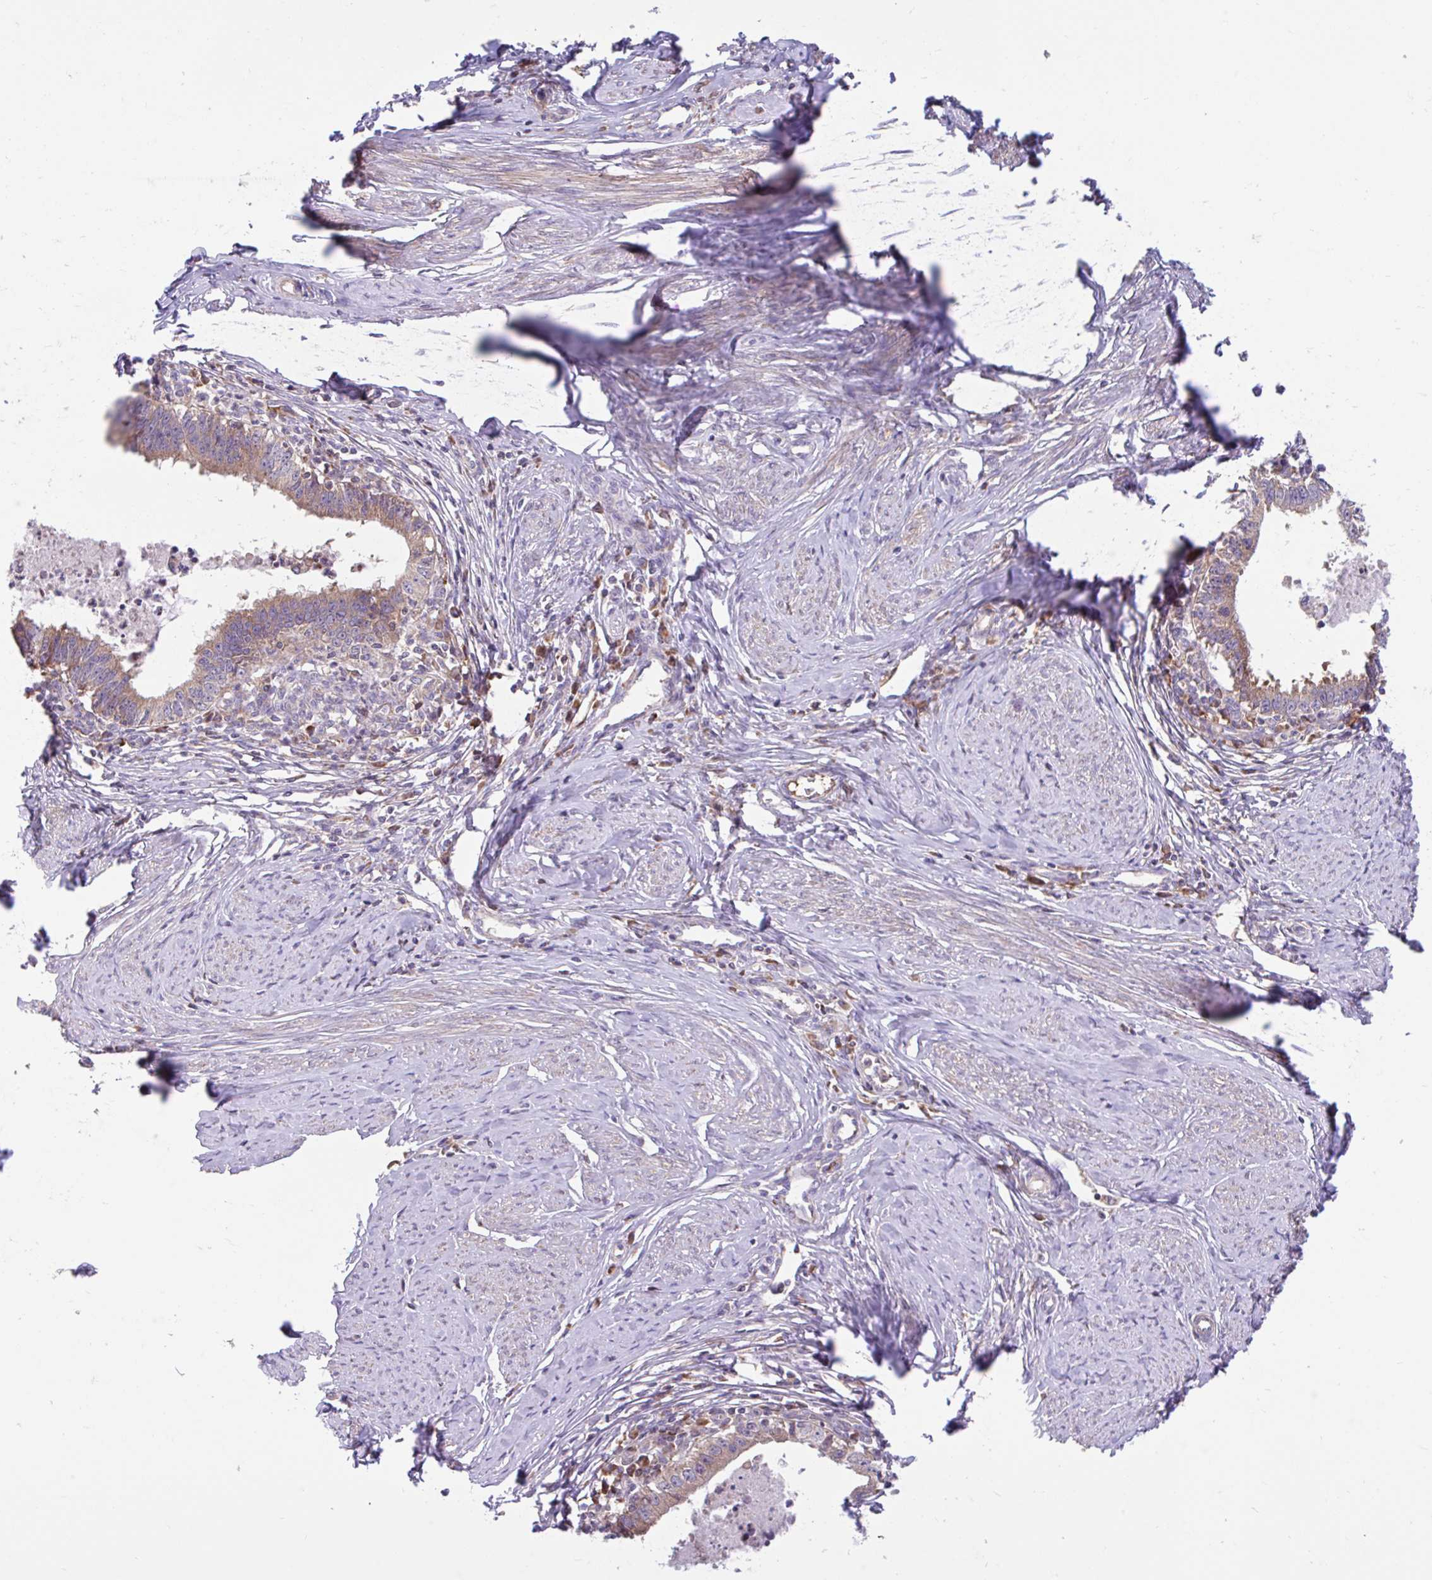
{"staining": {"intensity": "weak", "quantity": ">75%", "location": "cytoplasmic/membranous"}, "tissue": "cervical cancer", "cell_type": "Tumor cells", "image_type": "cancer", "snomed": [{"axis": "morphology", "description": "Adenocarcinoma, NOS"}, {"axis": "topography", "description": "Cervix"}], "caption": "Protein expression by IHC shows weak cytoplasmic/membranous expression in approximately >75% of tumor cells in cervical cancer.", "gene": "RALBP1", "patient": {"sex": "female", "age": 36}}